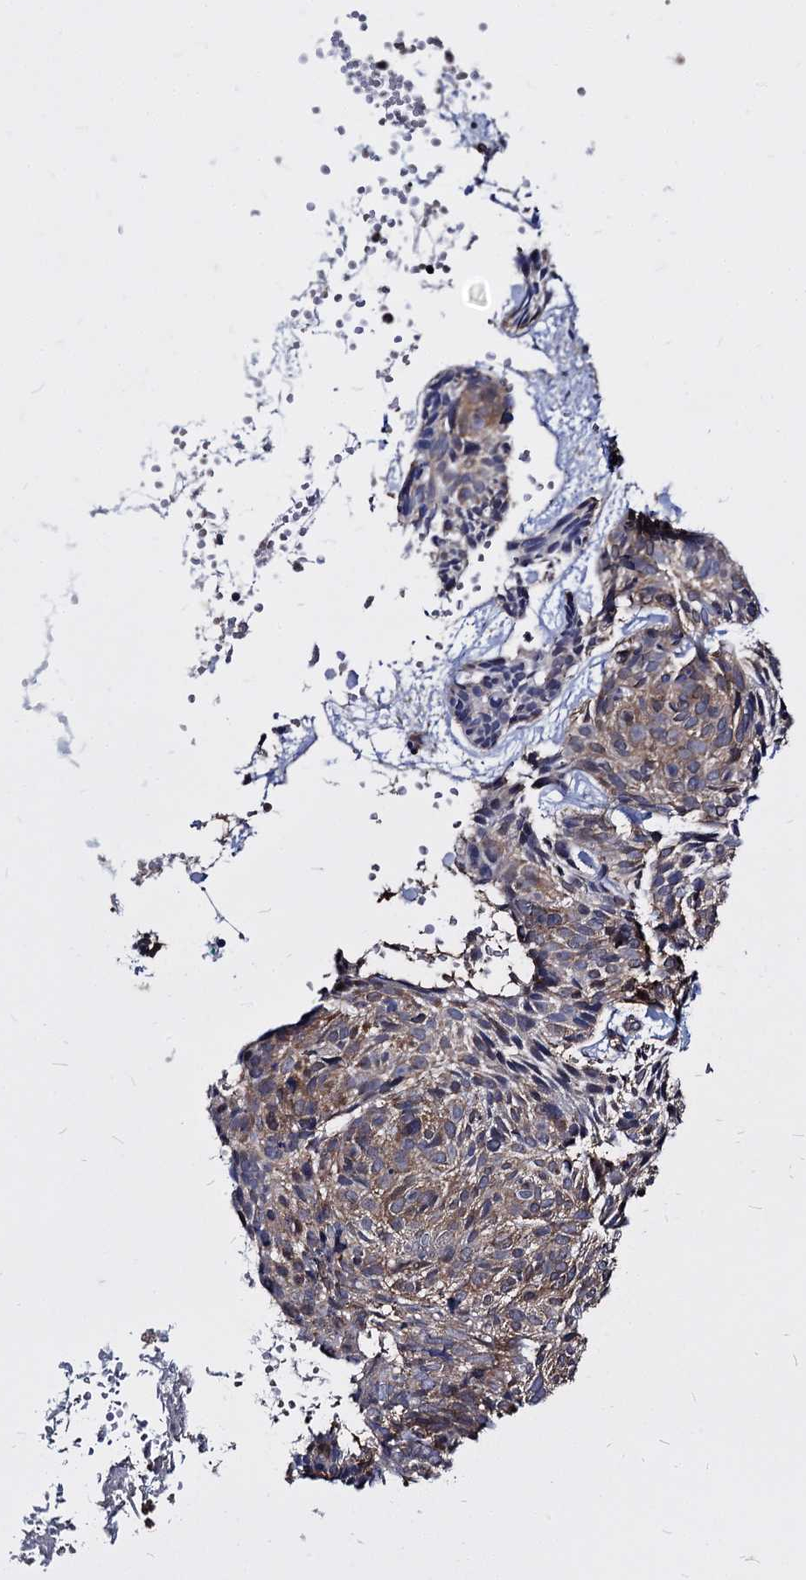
{"staining": {"intensity": "moderate", "quantity": "25%-75%", "location": "cytoplasmic/membranous"}, "tissue": "skin cancer", "cell_type": "Tumor cells", "image_type": "cancer", "snomed": [{"axis": "morphology", "description": "Normal tissue, NOS"}, {"axis": "morphology", "description": "Basal cell carcinoma"}, {"axis": "topography", "description": "Skin"}], "caption": "Immunohistochemistry staining of basal cell carcinoma (skin), which displays medium levels of moderate cytoplasmic/membranous staining in approximately 25%-75% of tumor cells indicating moderate cytoplasmic/membranous protein staining. The staining was performed using DAB (3,3'-diaminobenzidine) (brown) for protein detection and nuclei were counterstained in hematoxylin (blue).", "gene": "NME1", "patient": {"sex": "male", "age": 66}}